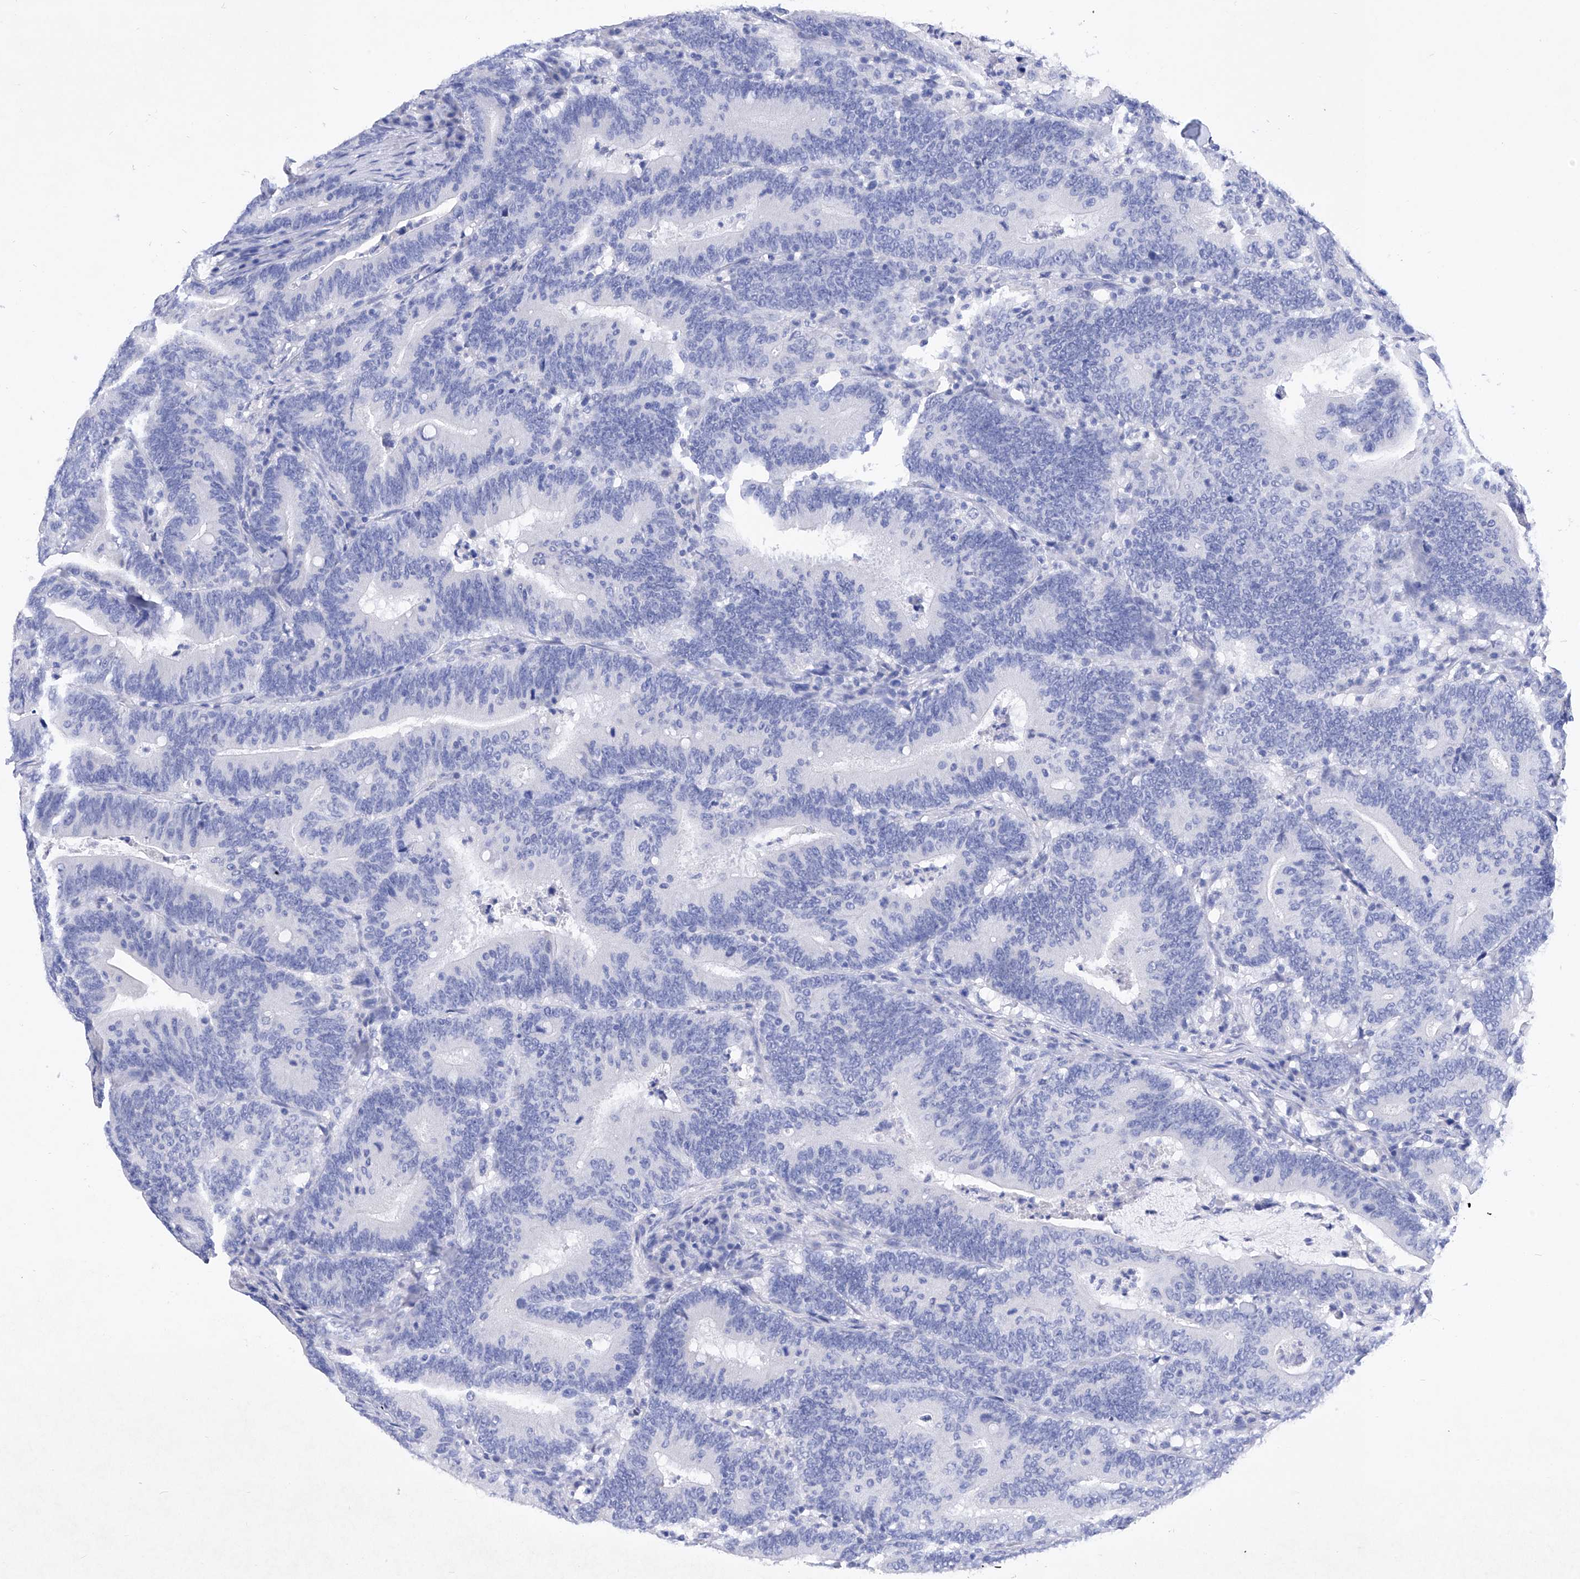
{"staining": {"intensity": "negative", "quantity": "none", "location": "none"}, "tissue": "colorectal cancer", "cell_type": "Tumor cells", "image_type": "cancer", "snomed": [{"axis": "morphology", "description": "Adenocarcinoma, NOS"}, {"axis": "topography", "description": "Colon"}], "caption": "Tumor cells show no significant protein staining in adenocarcinoma (colorectal). (DAB immunohistochemistry (IHC) with hematoxylin counter stain).", "gene": "BARX2", "patient": {"sex": "female", "age": 66}}